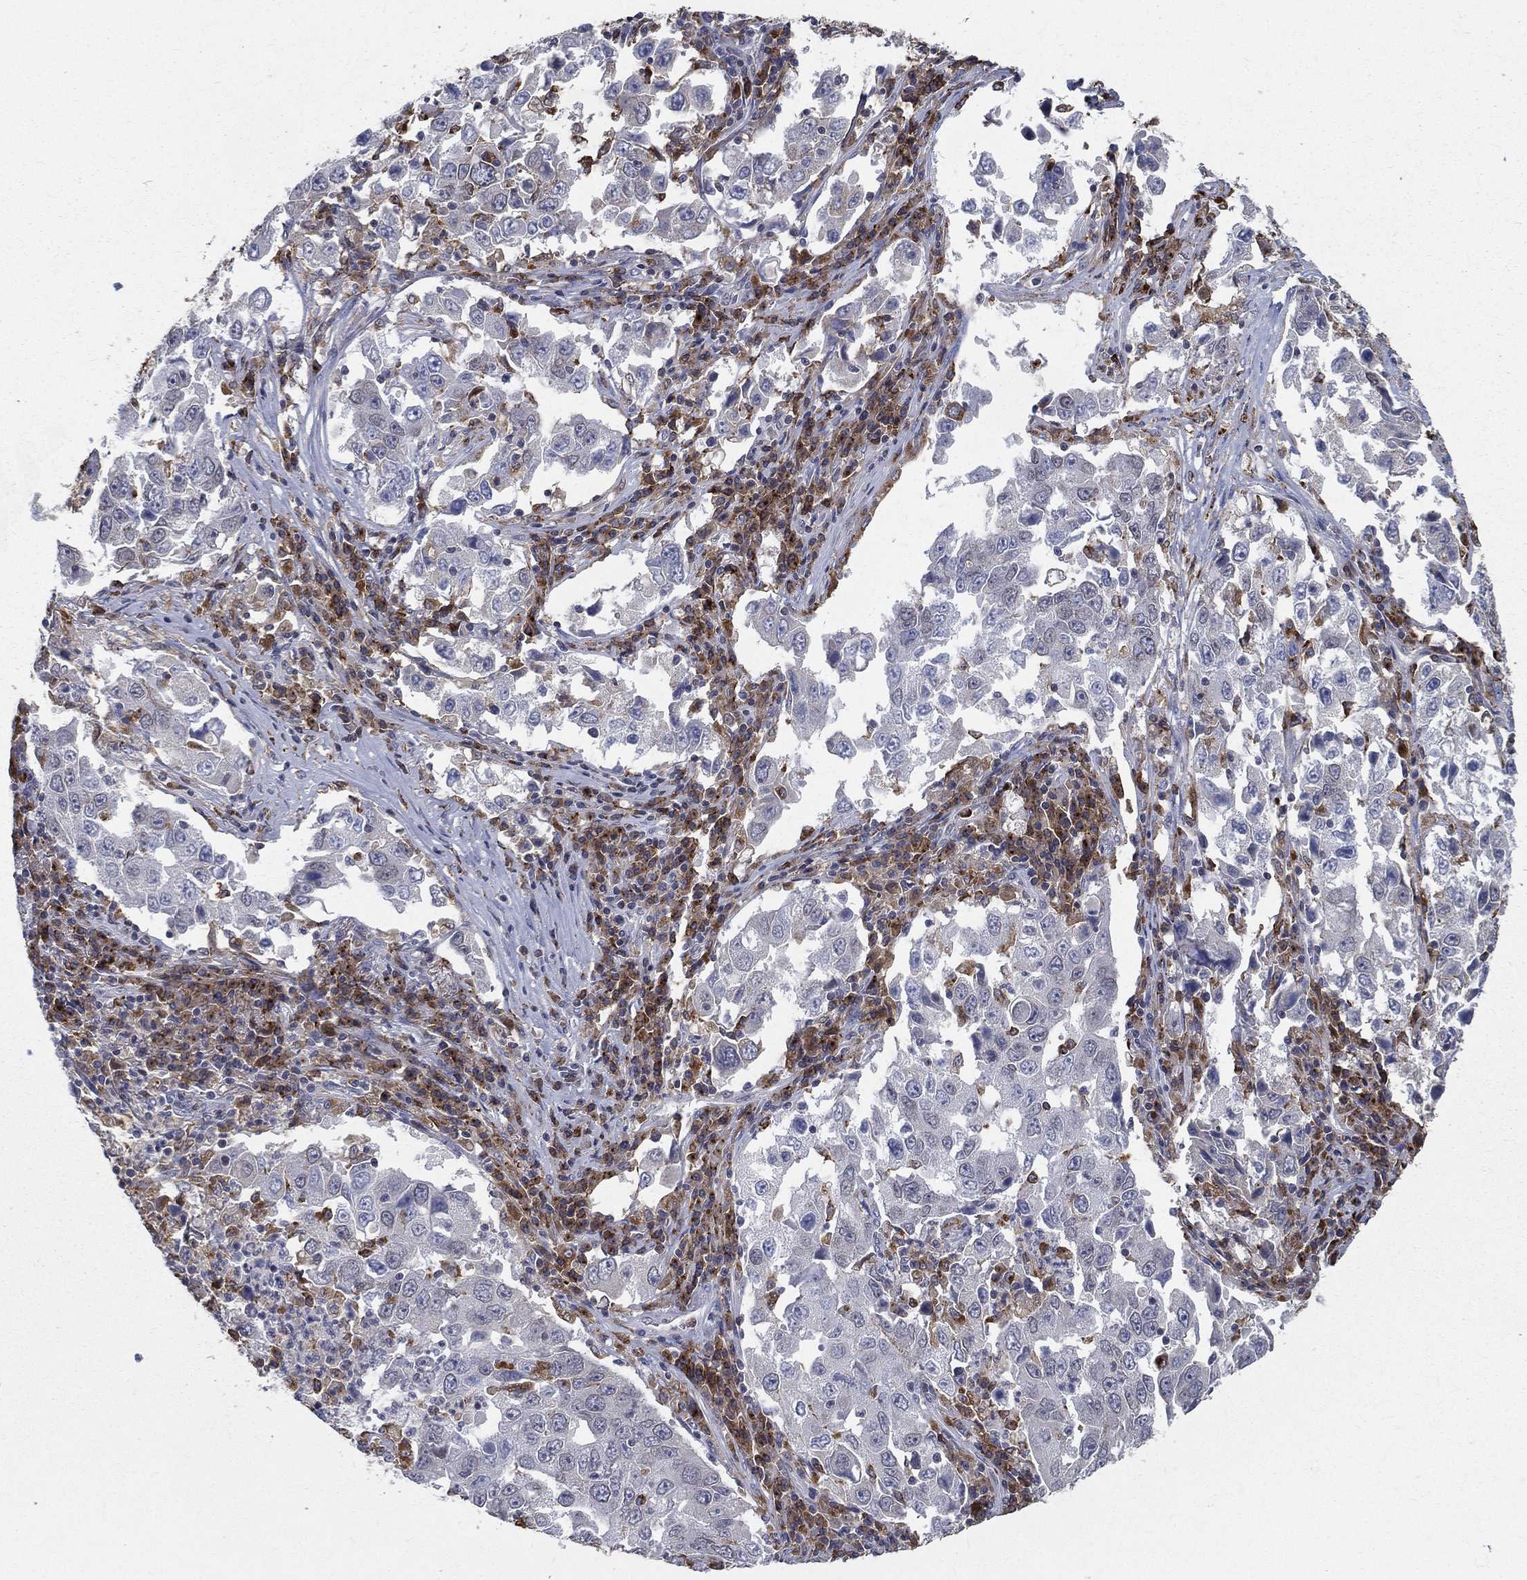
{"staining": {"intensity": "negative", "quantity": "none", "location": "none"}, "tissue": "lung cancer", "cell_type": "Tumor cells", "image_type": "cancer", "snomed": [{"axis": "morphology", "description": "Adenocarcinoma, NOS"}, {"axis": "topography", "description": "Lung"}], "caption": "Tumor cells show no significant positivity in adenocarcinoma (lung). (Stains: DAB (3,3'-diaminobenzidine) immunohistochemistry with hematoxylin counter stain, Microscopy: brightfield microscopy at high magnification).", "gene": "EVI2B", "patient": {"sex": "male", "age": 73}}